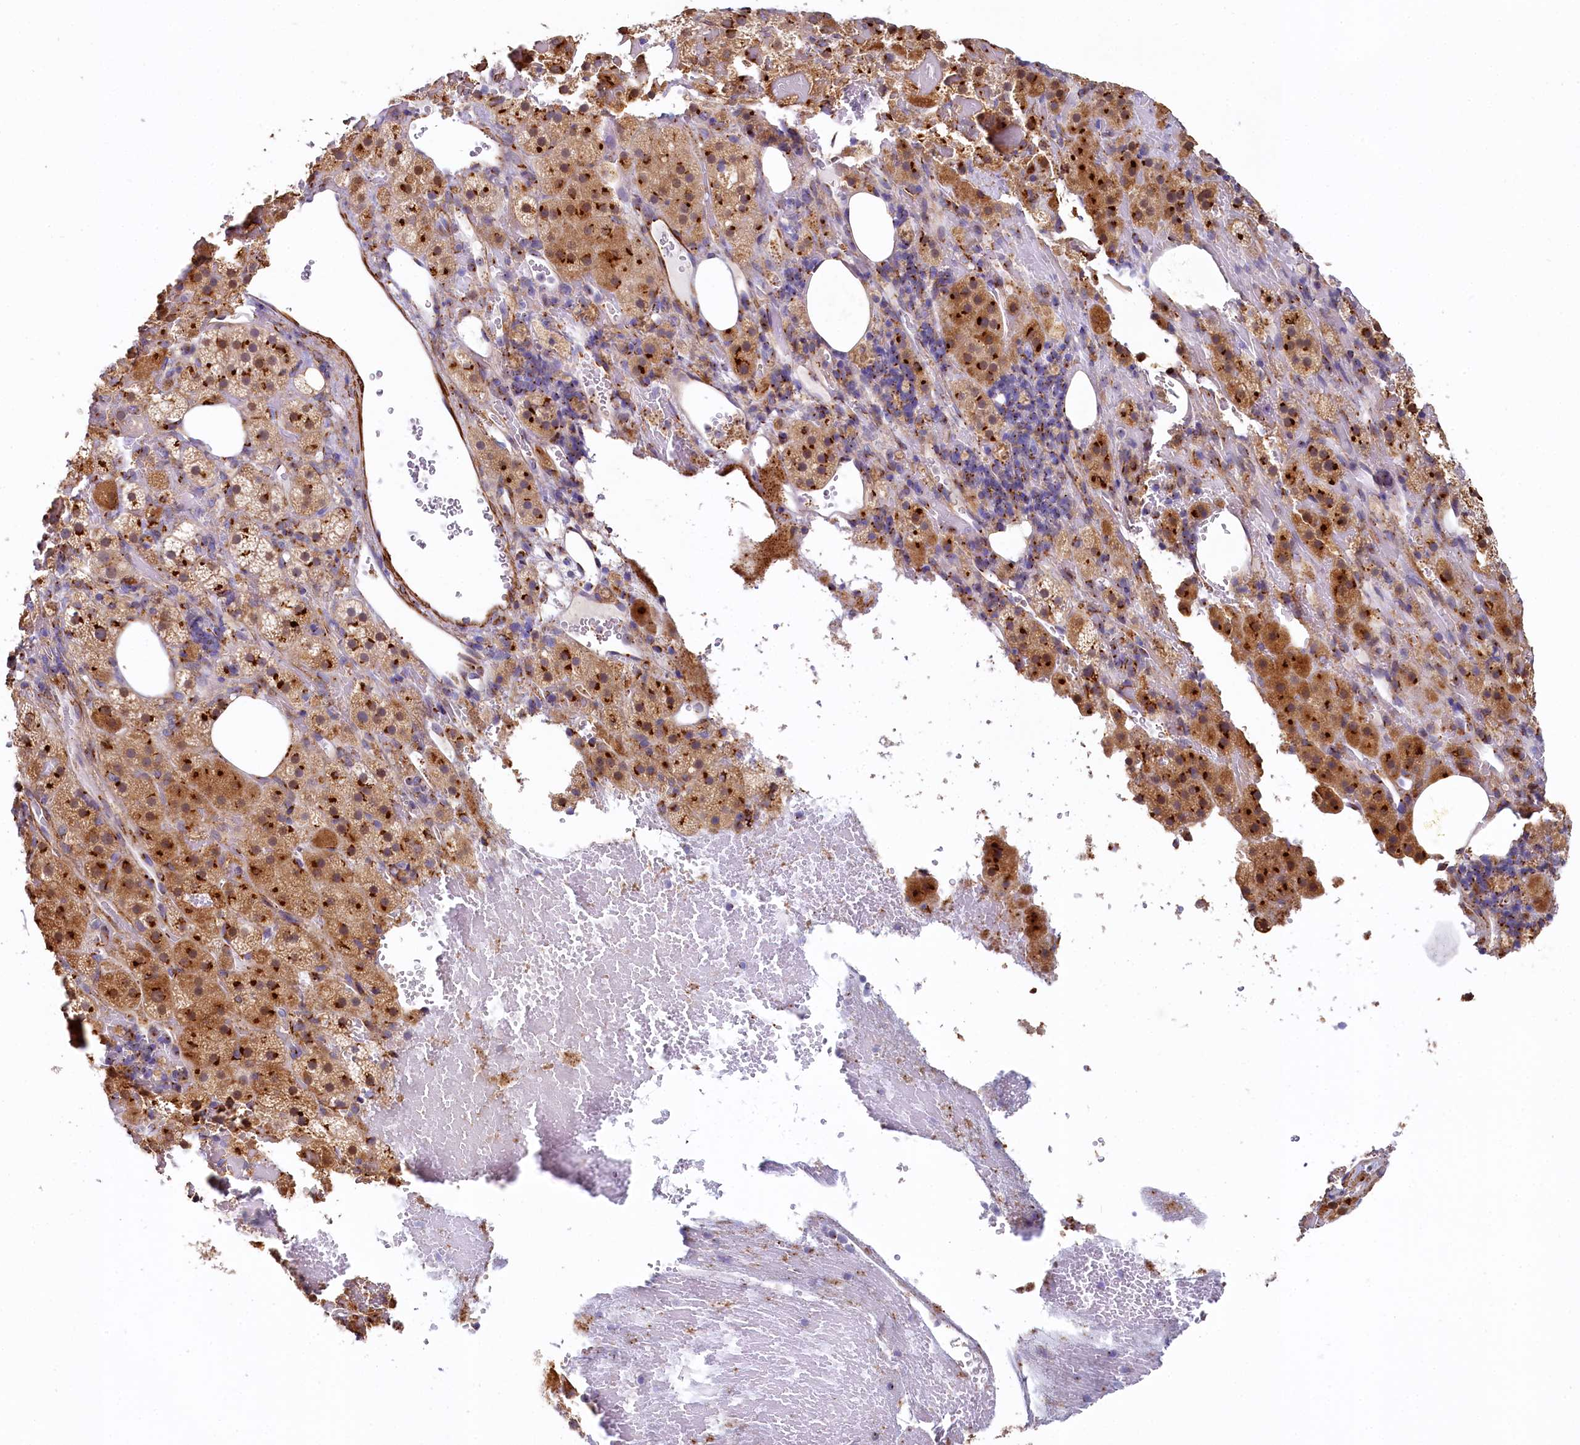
{"staining": {"intensity": "strong", "quantity": ">75%", "location": "cytoplasmic/membranous"}, "tissue": "adrenal gland", "cell_type": "Glandular cells", "image_type": "normal", "snomed": [{"axis": "morphology", "description": "Normal tissue, NOS"}, {"axis": "topography", "description": "Adrenal gland"}], "caption": "Brown immunohistochemical staining in benign human adrenal gland shows strong cytoplasmic/membranous expression in about >75% of glandular cells.", "gene": "BET1L", "patient": {"sex": "female", "age": 59}}